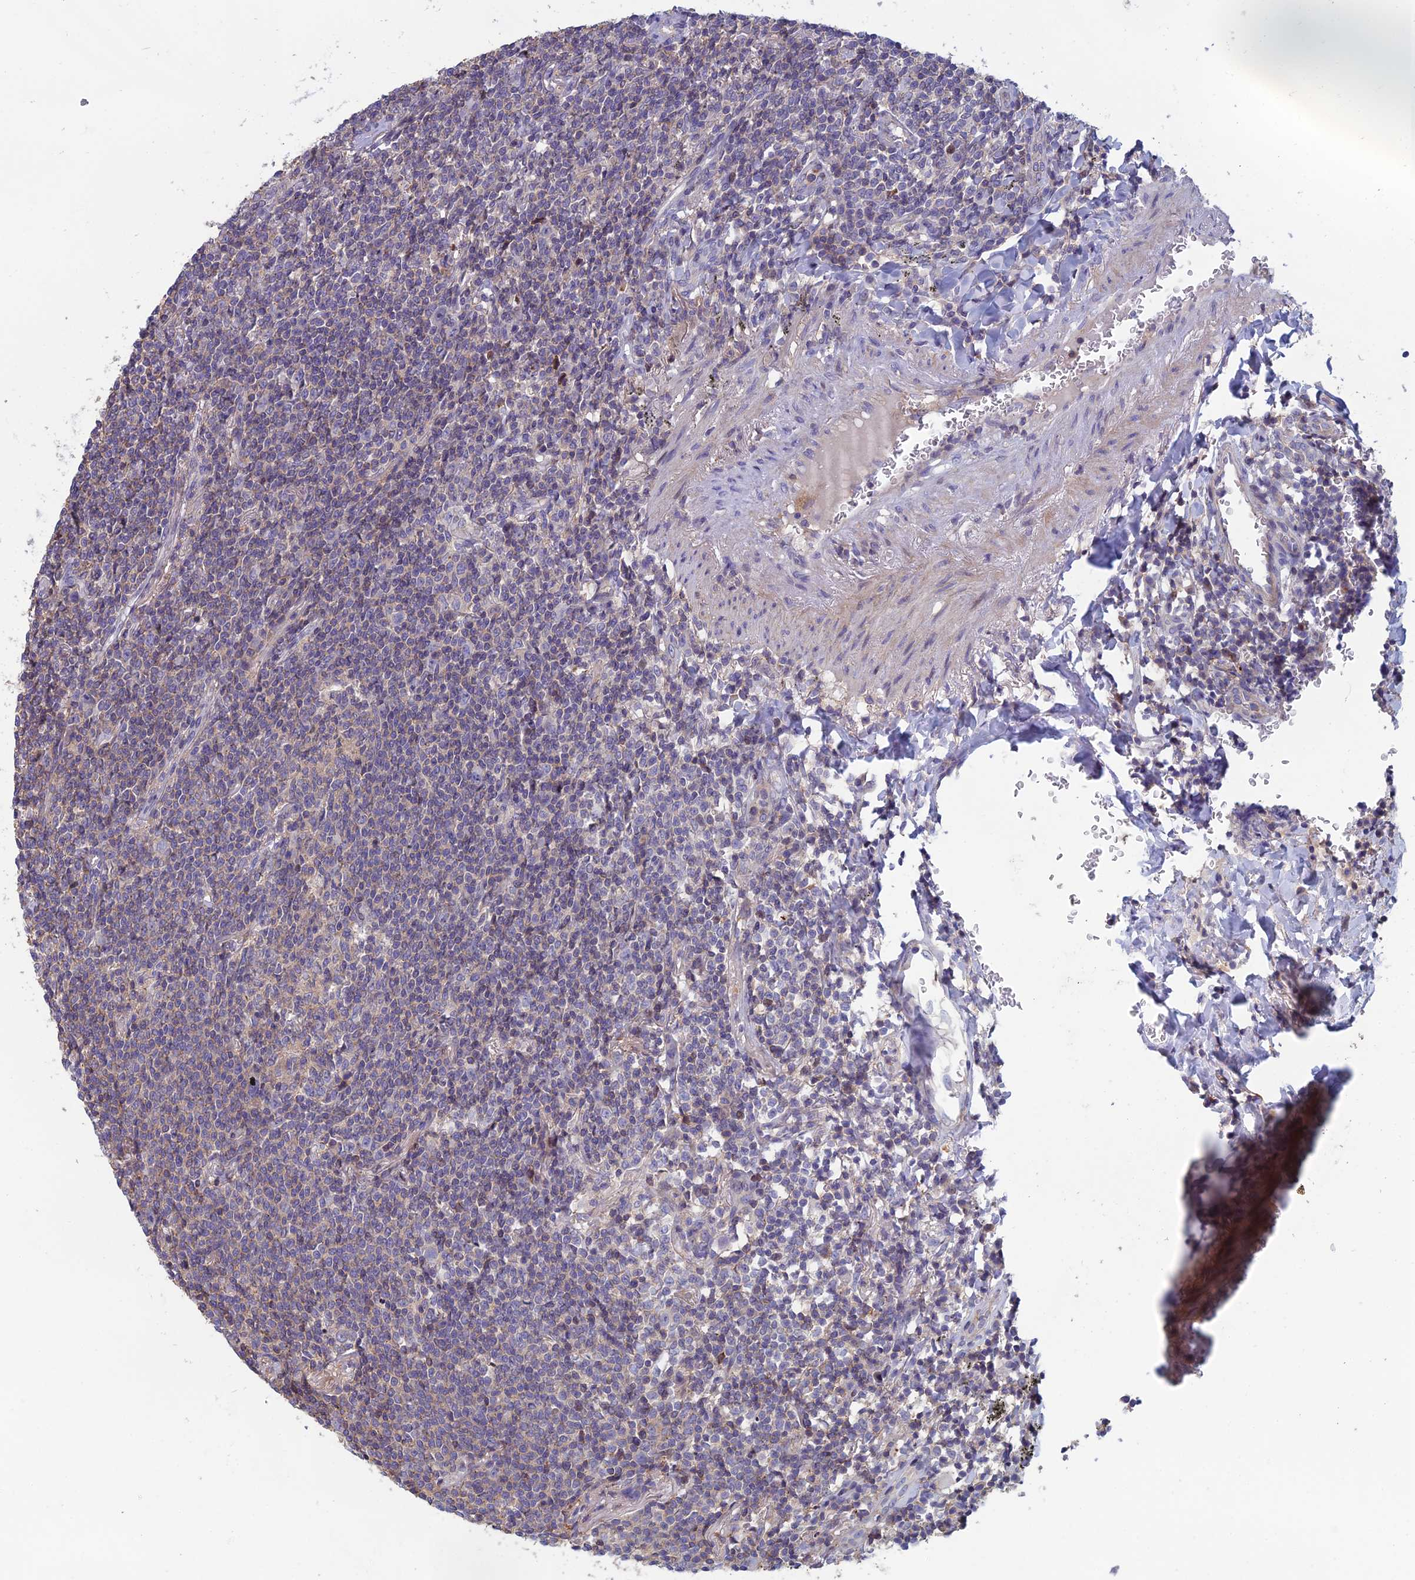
{"staining": {"intensity": "negative", "quantity": "none", "location": "none"}, "tissue": "lymphoma", "cell_type": "Tumor cells", "image_type": "cancer", "snomed": [{"axis": "morphology", "description": "Malignant lymphoma, non-Hodgkin's type, Low grade"}, {"axis": "topography", "description": "Lung"}], "caption": "DAB immunohistochemical staining of malignant lymphoma, non-Hodgkin's type (low-grade) demonstrates no significant expression in tumor cells. The staining is performed using DAB (3,3'-diaminobenzidine) brown chromogen with nuclei counter-stained in using hematoxylin.", "gene": "C15orf62", "patient": {"sex": "female", "age": 71}}